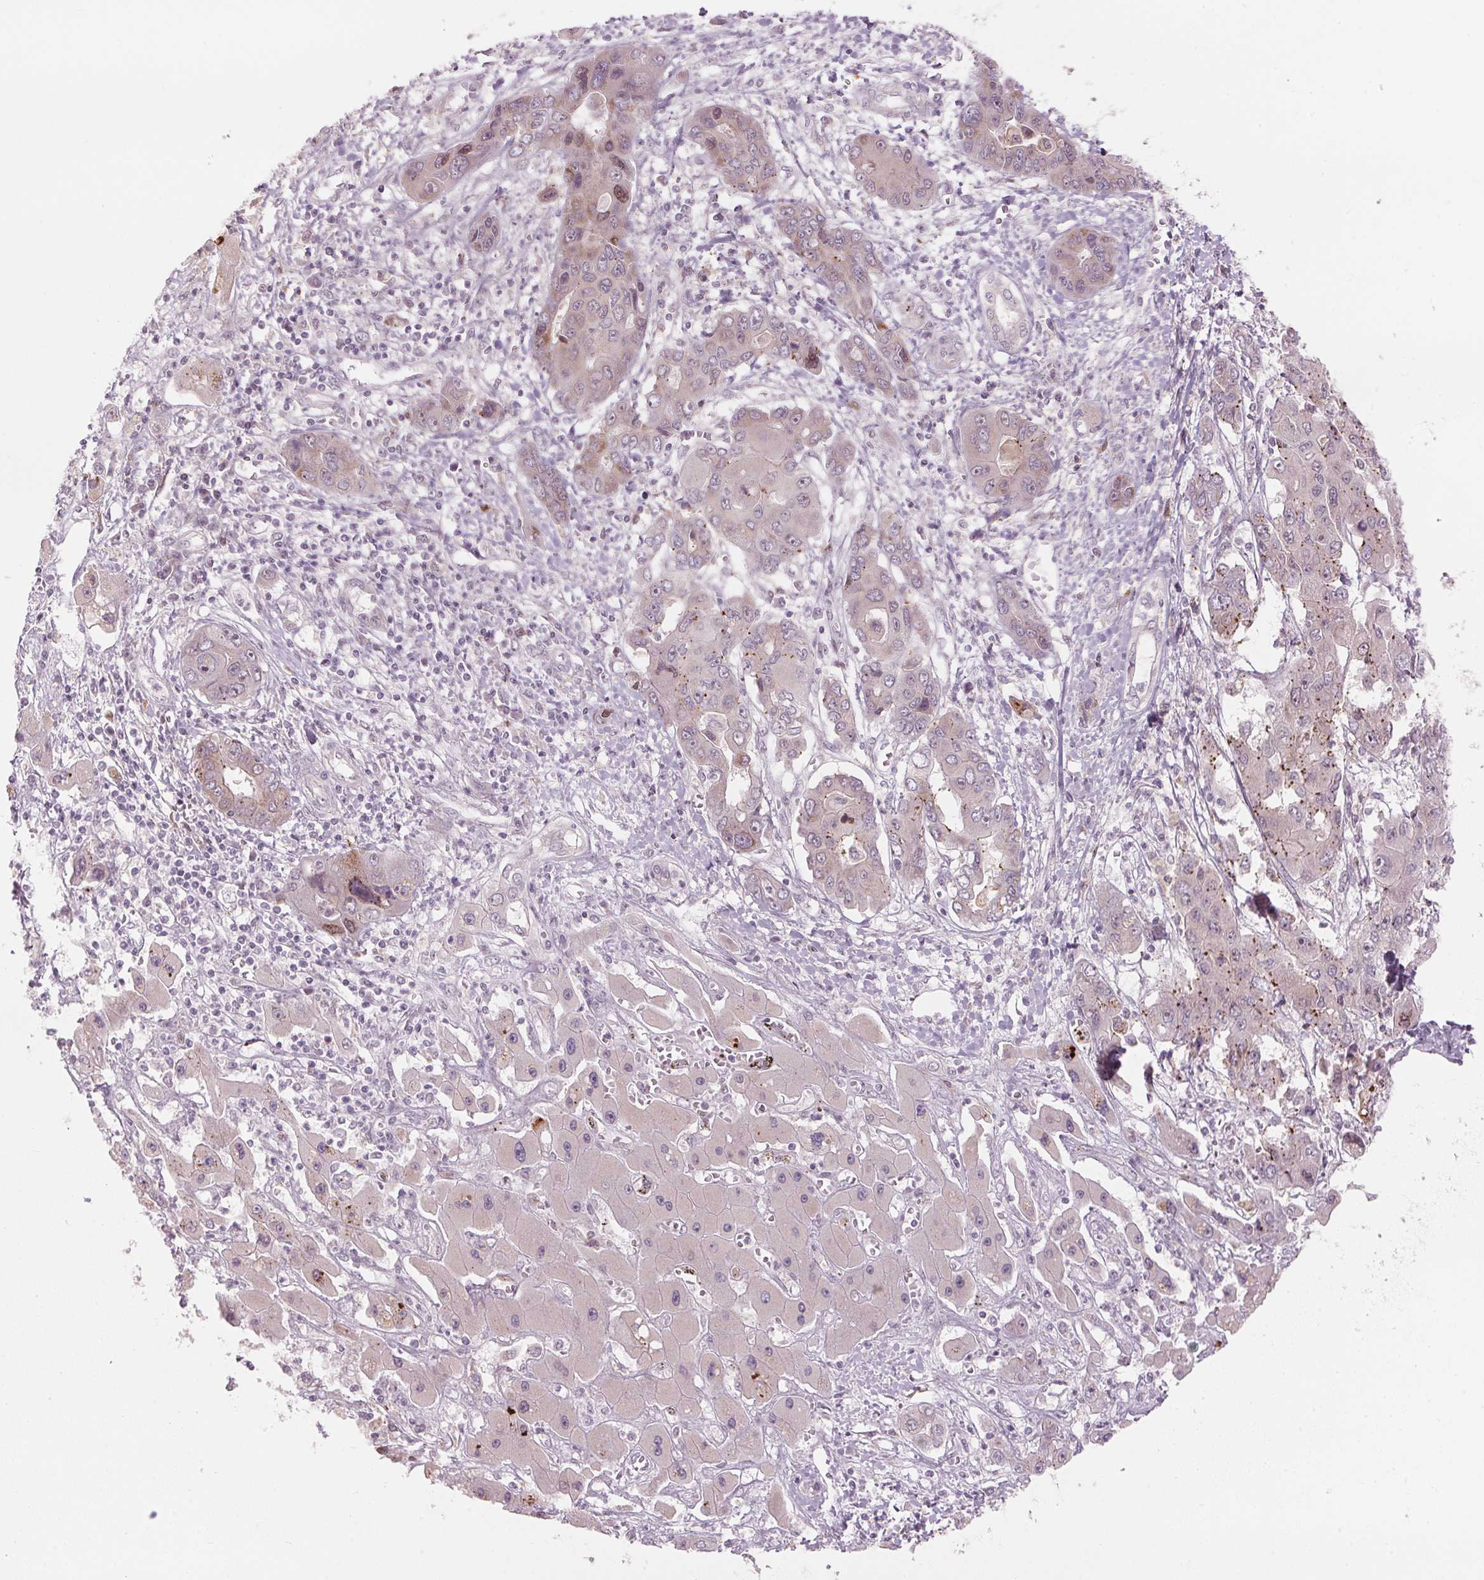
{"staining": {"intensity": "weak", "quantity": "<25%", "location": "nuclear"}, "tissue": "liver cancer", "cell_type": "Tumor cells", "image_type": "cancer", "snomed": [{"axis": "morphology", "description": "Cholangiocarcinoma"}, {"axis": "topography", "description": "Liver"}], "caption": "High magnification brightfield microscopy of liver cancer (cholangiocarcinoma) stained with DAB (3,3'-diaminobenzidine) (brown) and counterstained with hematoxylin (blue): tumor cells show no significant positivity. (IHC, brightfield microscopy, high magnification).", "gene": "TMED6", "patient": {"sex": "male", "age": 67}}